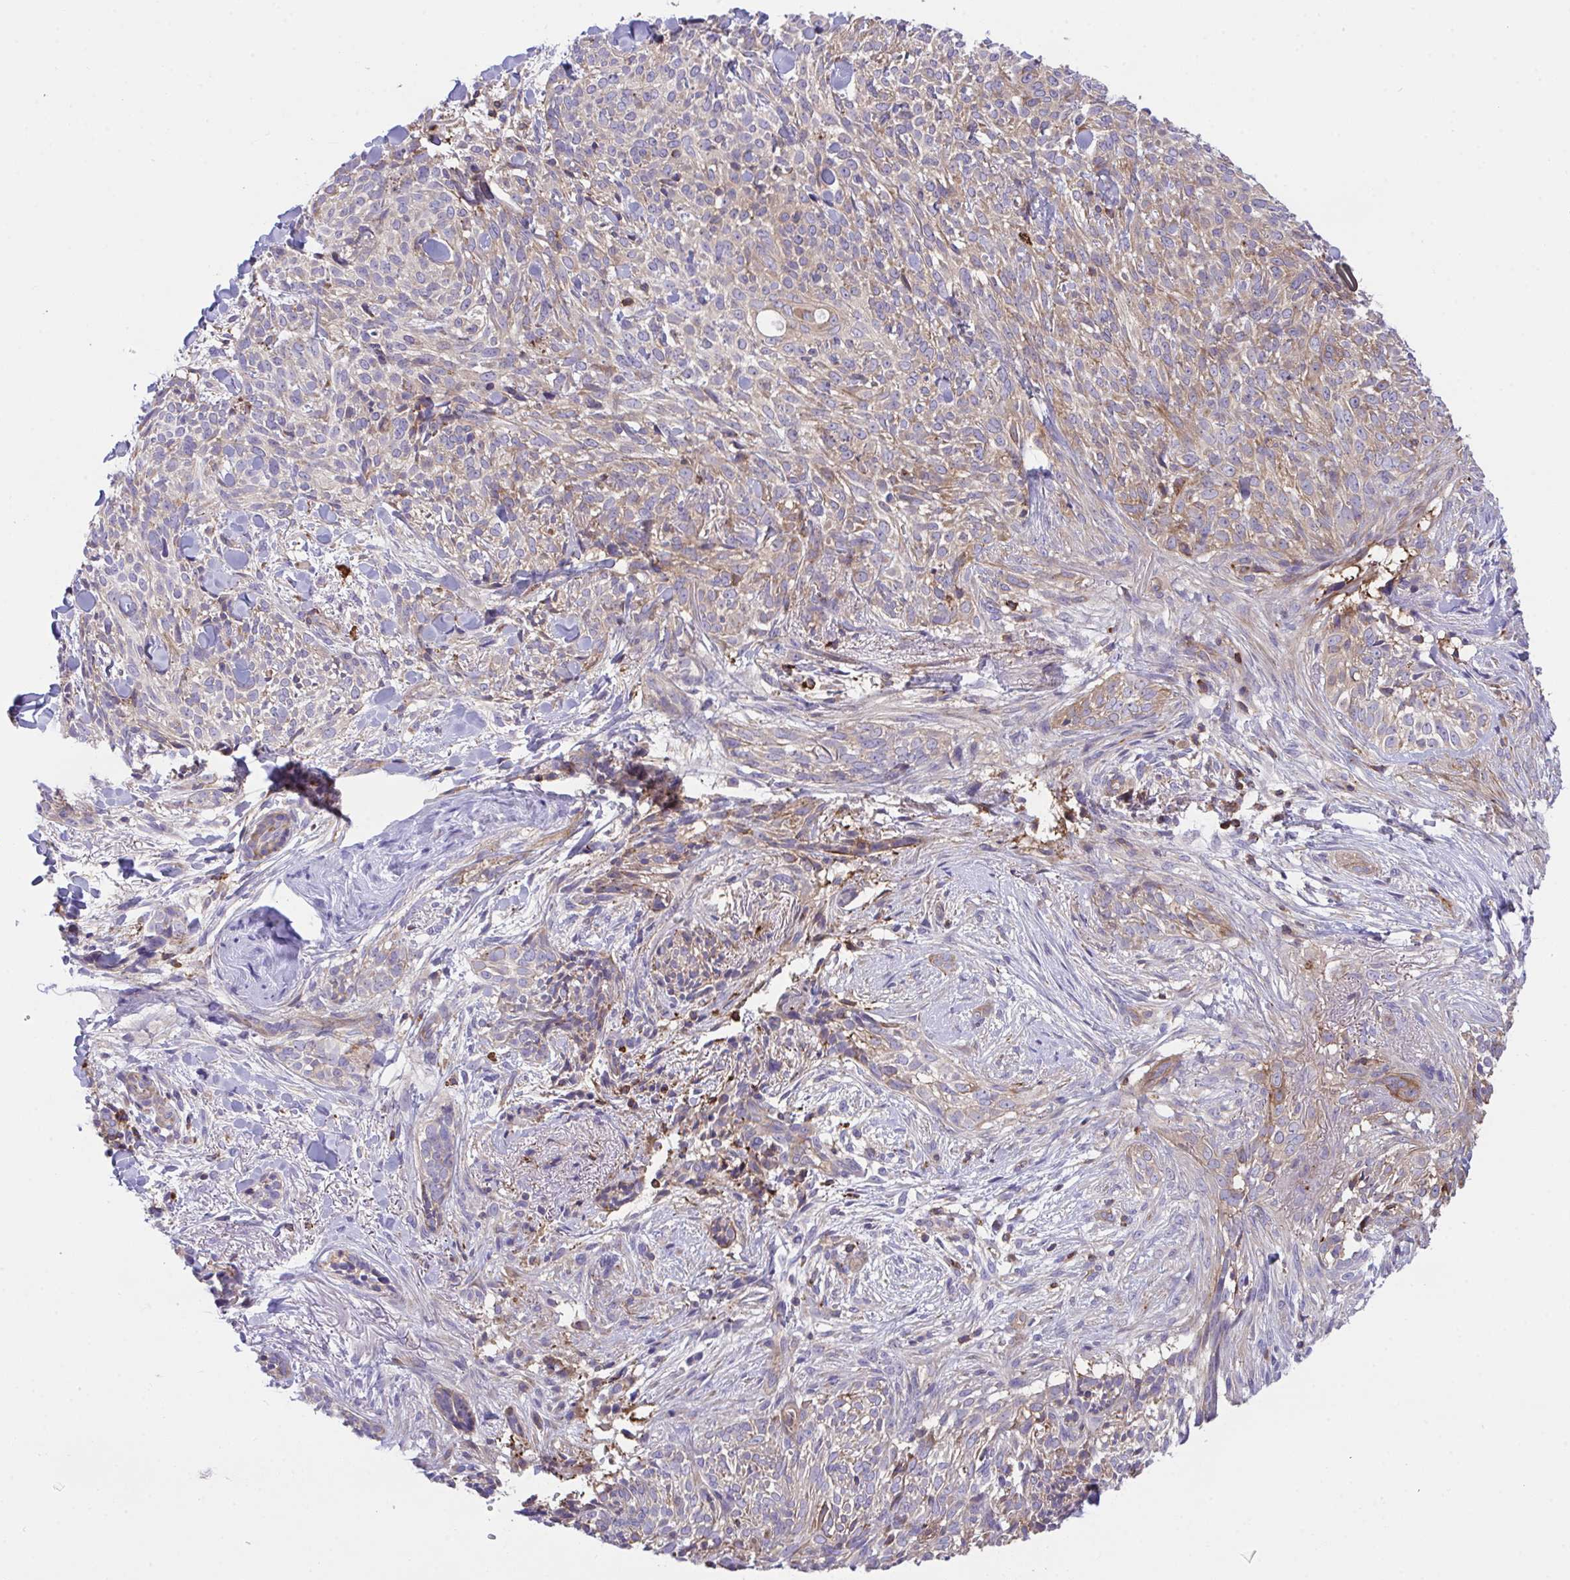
{"staining": {"intensity": "moderate", "quantity": "<25%", "location": "cytoplasmic/membranous"}, "tissue": "skin cancer", "cell_type": "Tumor cells", "image_type": "cancer", "snomed": [{"axis": "morphology", "description": "Basal cell carcinoma"}, {"axis": "topography", "description": "Skin"}, {"axis": "topography", "description": "Skin of face"}], "caption": "A high-resolution histopathology image shows immunohistochemistry (IHC) staining of skin cancer, which exhibits moderate cytoplasmic/membranous staining in approximately <25% of tumor cells. (Brightfield microscopy of DAB IHC at high magnification).", "gene": "PPIH", "patient": {"sex": "female", "age": 90}}